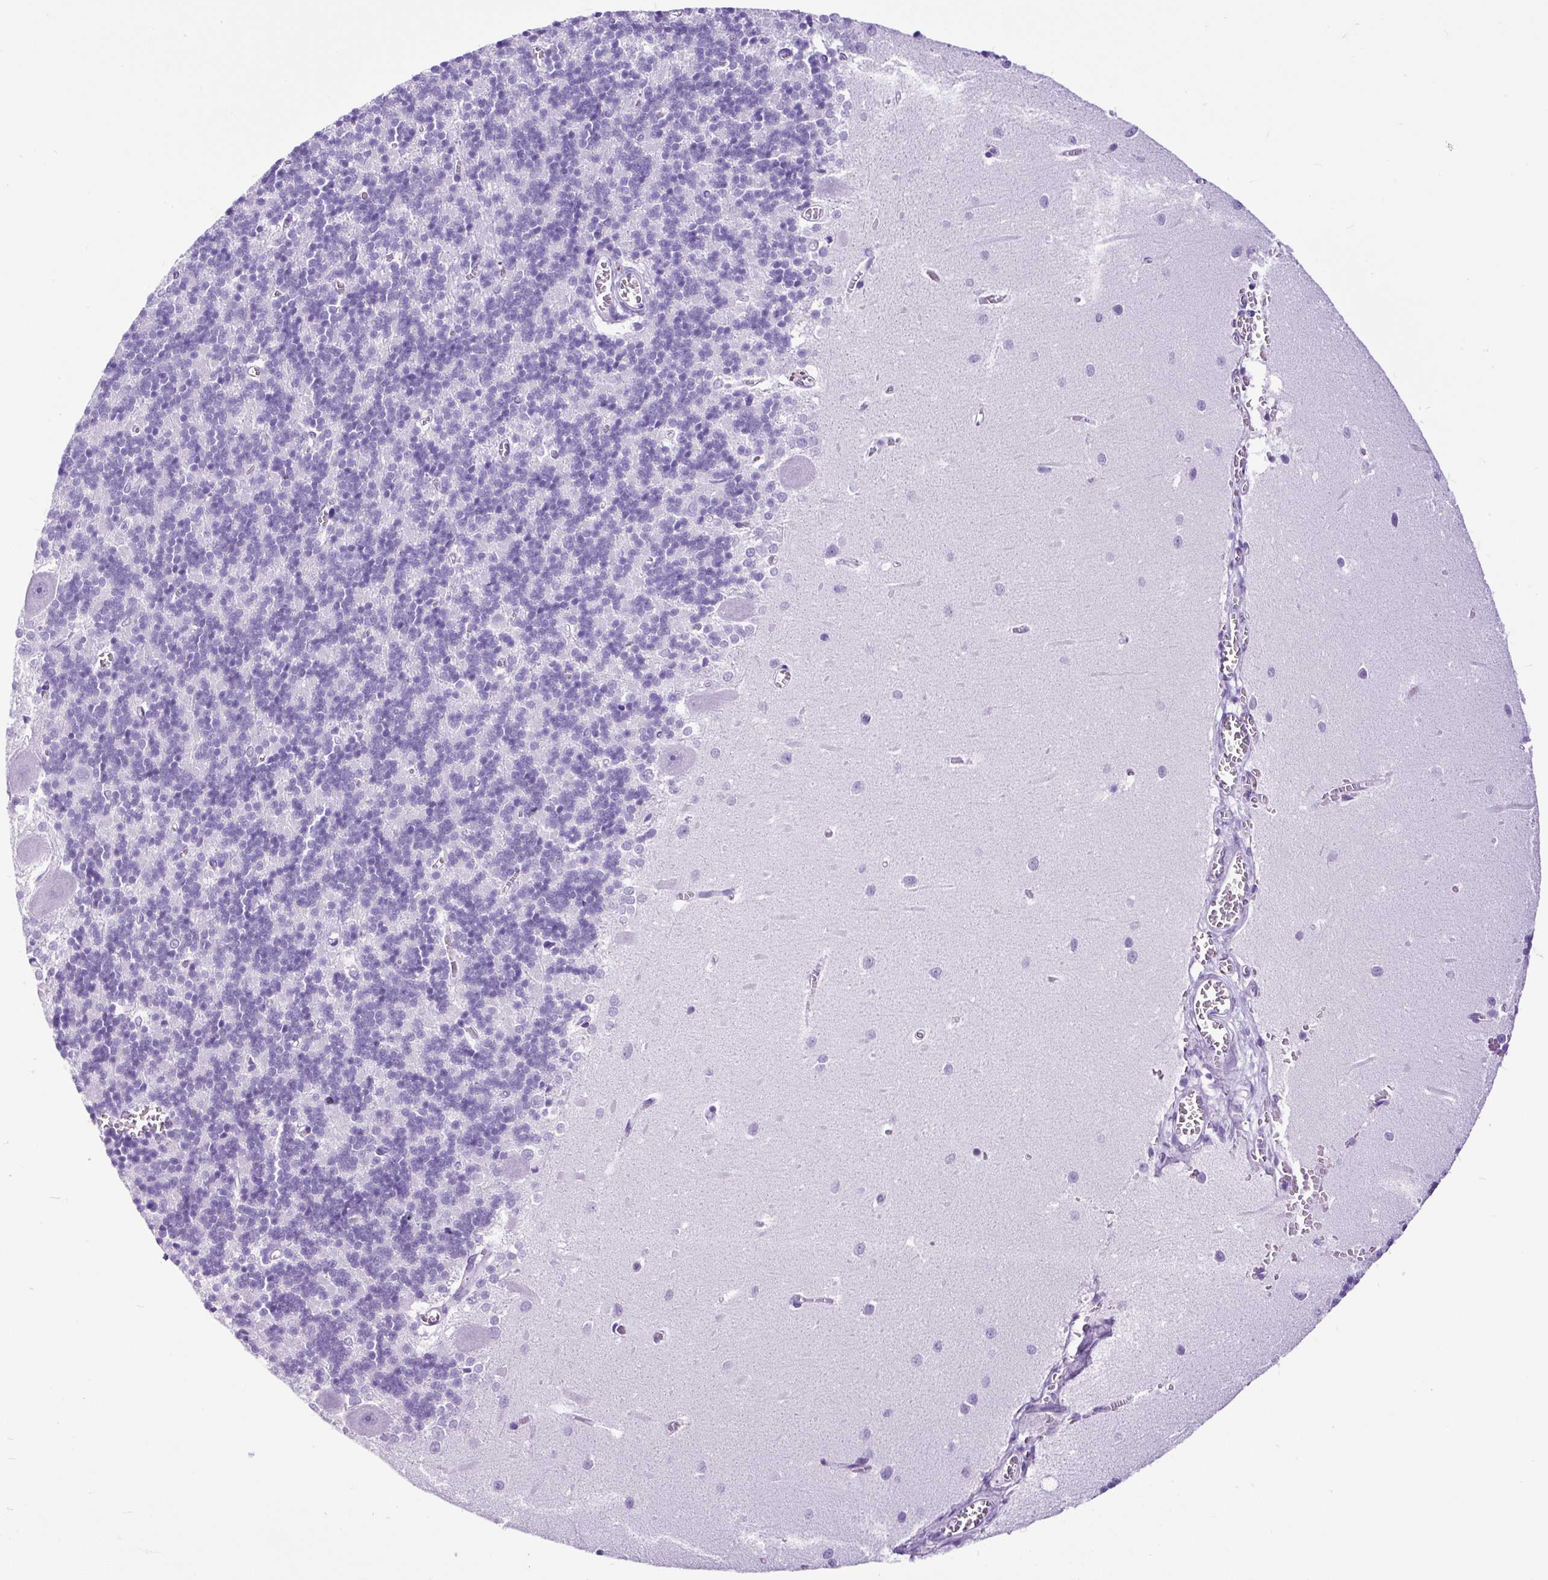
{"staining": {"intensity": "negative", "quantity": "none", "location": "none"}, "tissue": "cerebellum", "cell_type": "Cells in granular layer", "image_type": "normal", "snomed": [{"axis": "morphology", "description": "Normal tissue, NOS"}, {"axis": "topography", "description": "Cerebellum"}], "caption": "Human cerebellum stained for a protein using immunohistochemistry displays no positivity in cells in granular layer.", "gene": "CEL", "patient": {"sex": "male", "age": 37}}